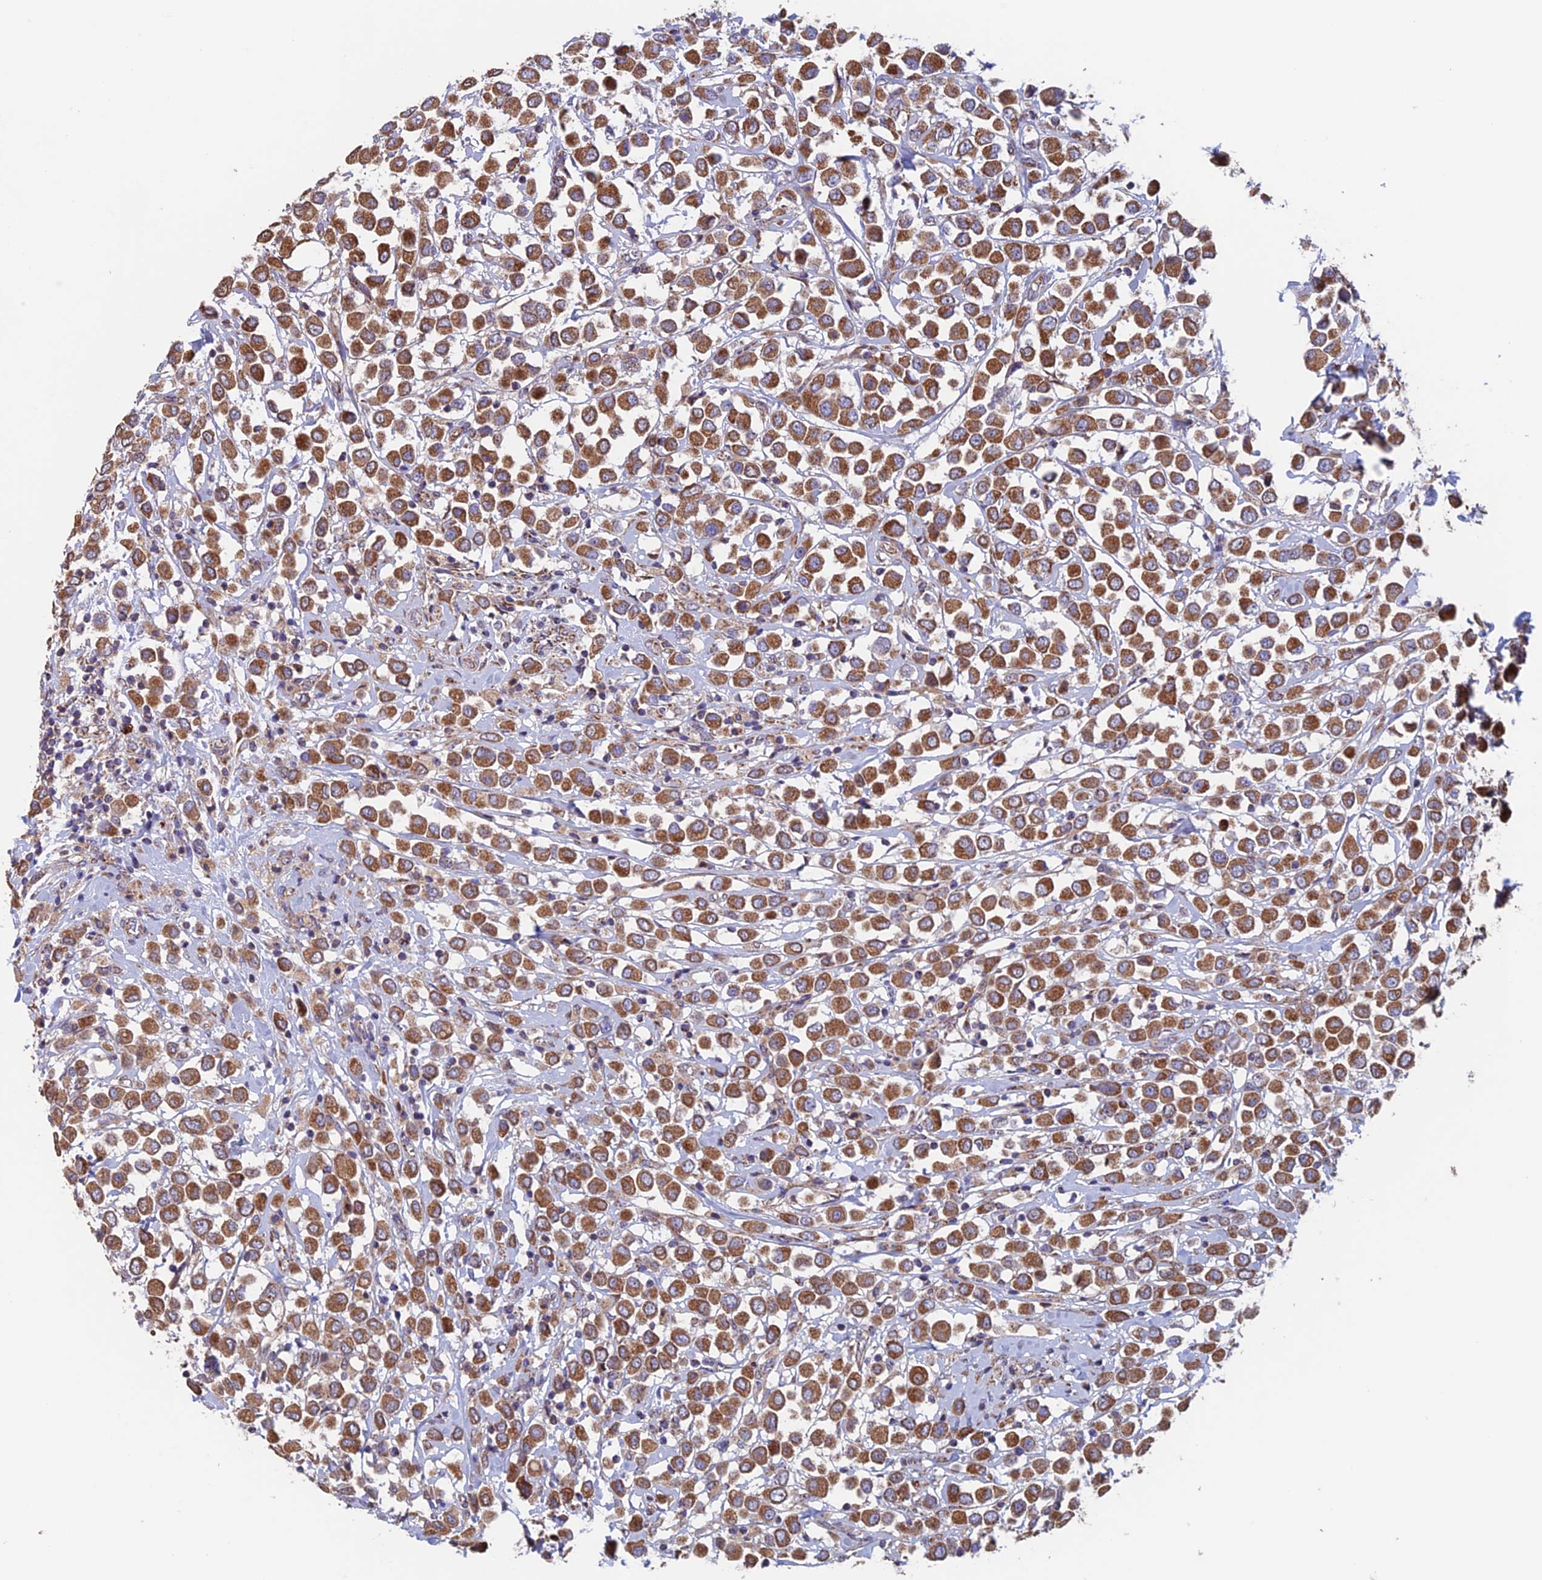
{"staining": {"intensity": "strong", "quantity": ">75%", "location": "cytoplasmic/membranous"}, "tissue": "breast cancer", "cell_type": "Tumor cells", "image_type": "cancer", "snomed": [{"axis": "morphology", "description": "Duct carcinoma"}, {"axis": "topography", "description": "Breast"}], "caption": "Immunohistochemical staining of intraductal carcinoma (breast) displays high levels of strong cytoplasmic/membranous protein positivity in about >75% of tumor cells.", "gene": "MRPL1", "patient": {"sex": "female", "age": 61}}